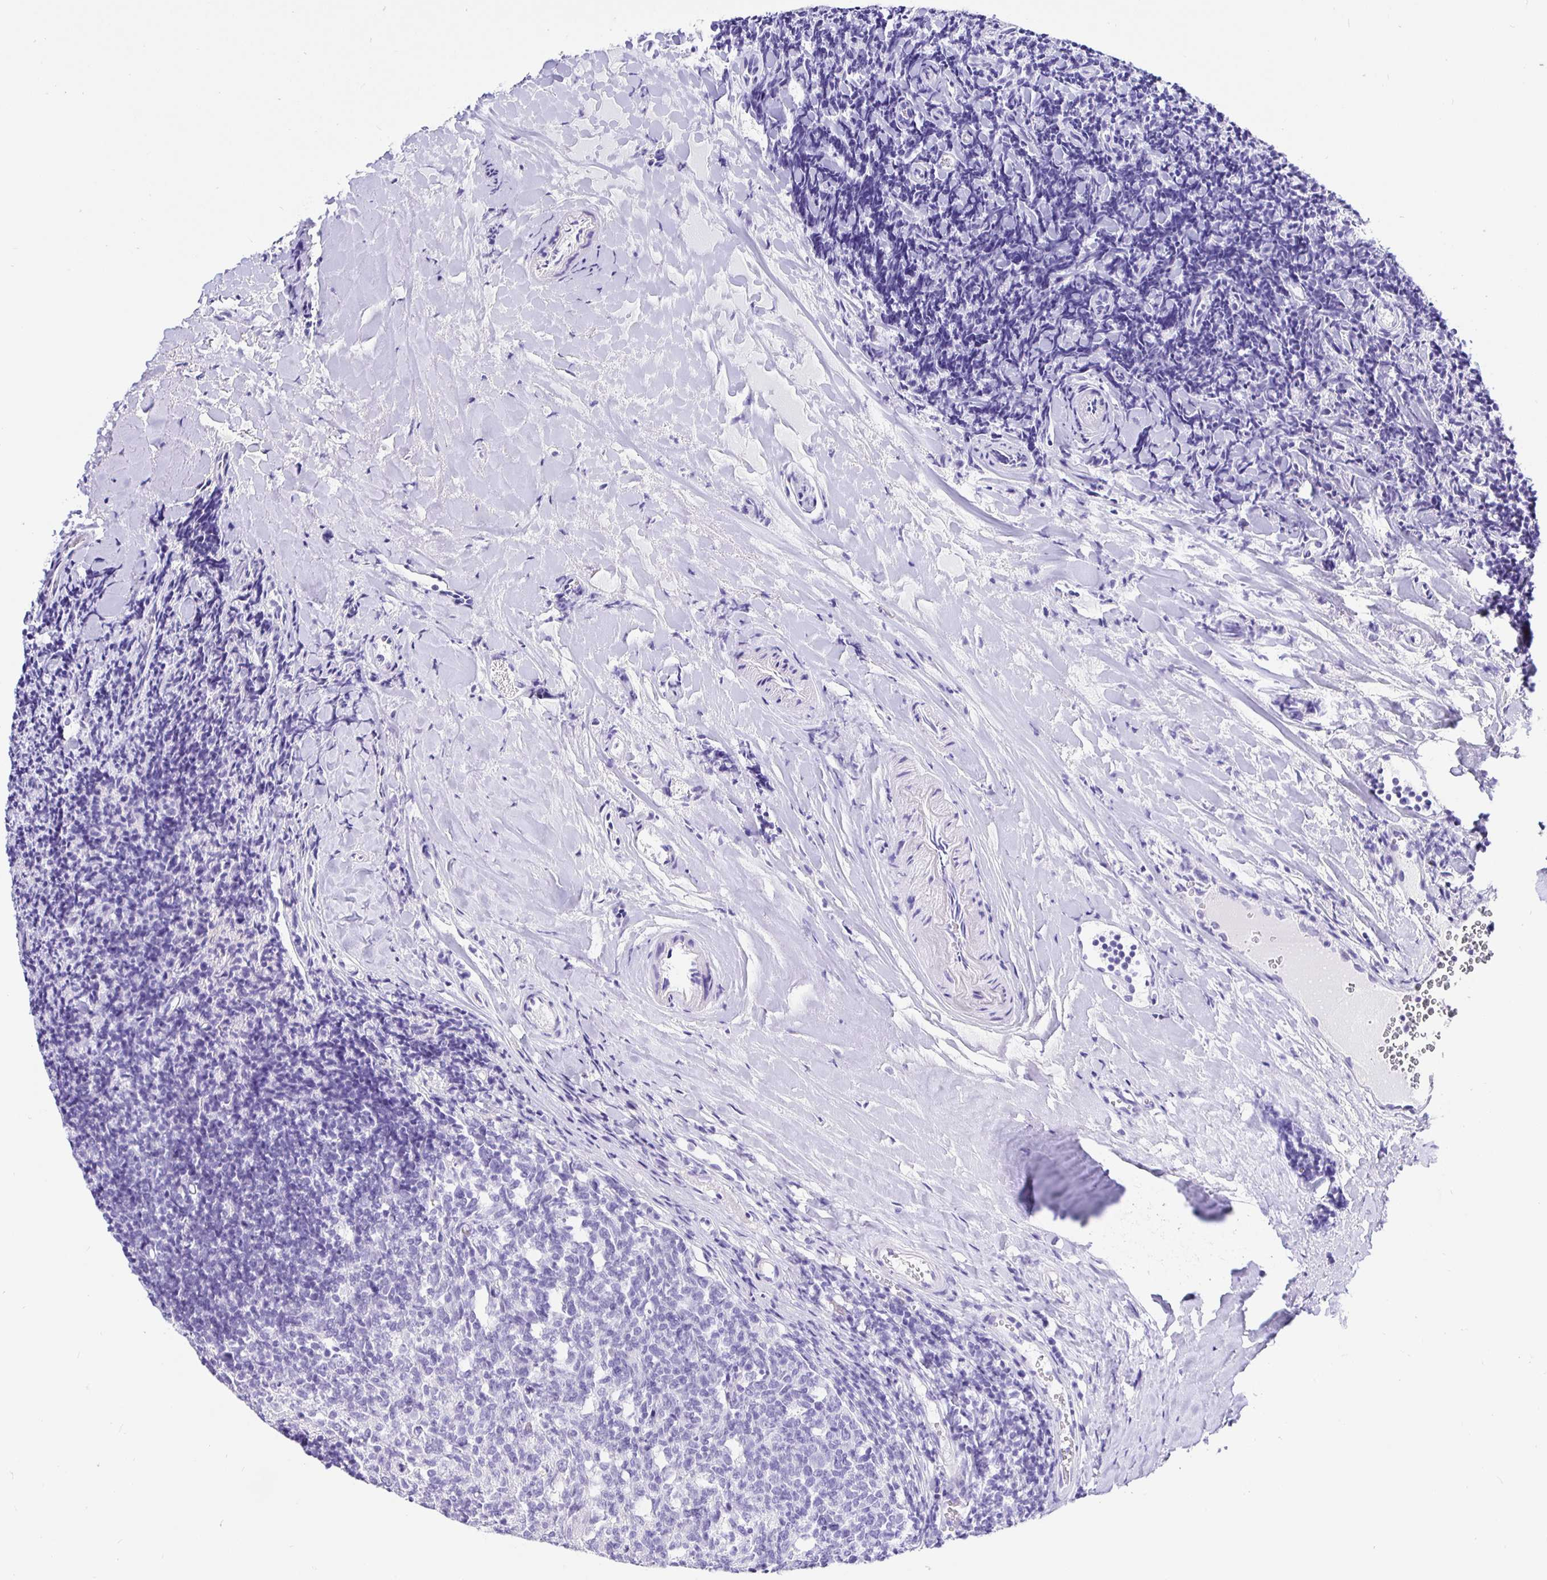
{"staining": {"intensity": "negative", "quantity": "none", "location": "none"}, "tissue": "tonsil", "cell_type": "Germinal center cells", "image_type": "normal", "snomed": [{"axis": "morphology", "description": "Normal tissue, NOS"}, {"axis": "topography", "description": "Tonsil"}], "caption": "Germinal center cells are negative for brown protein staining in unremarkable tonsil.", "gene": "PRAMEF18", "patient": {"sex": "female", "age": 10}}